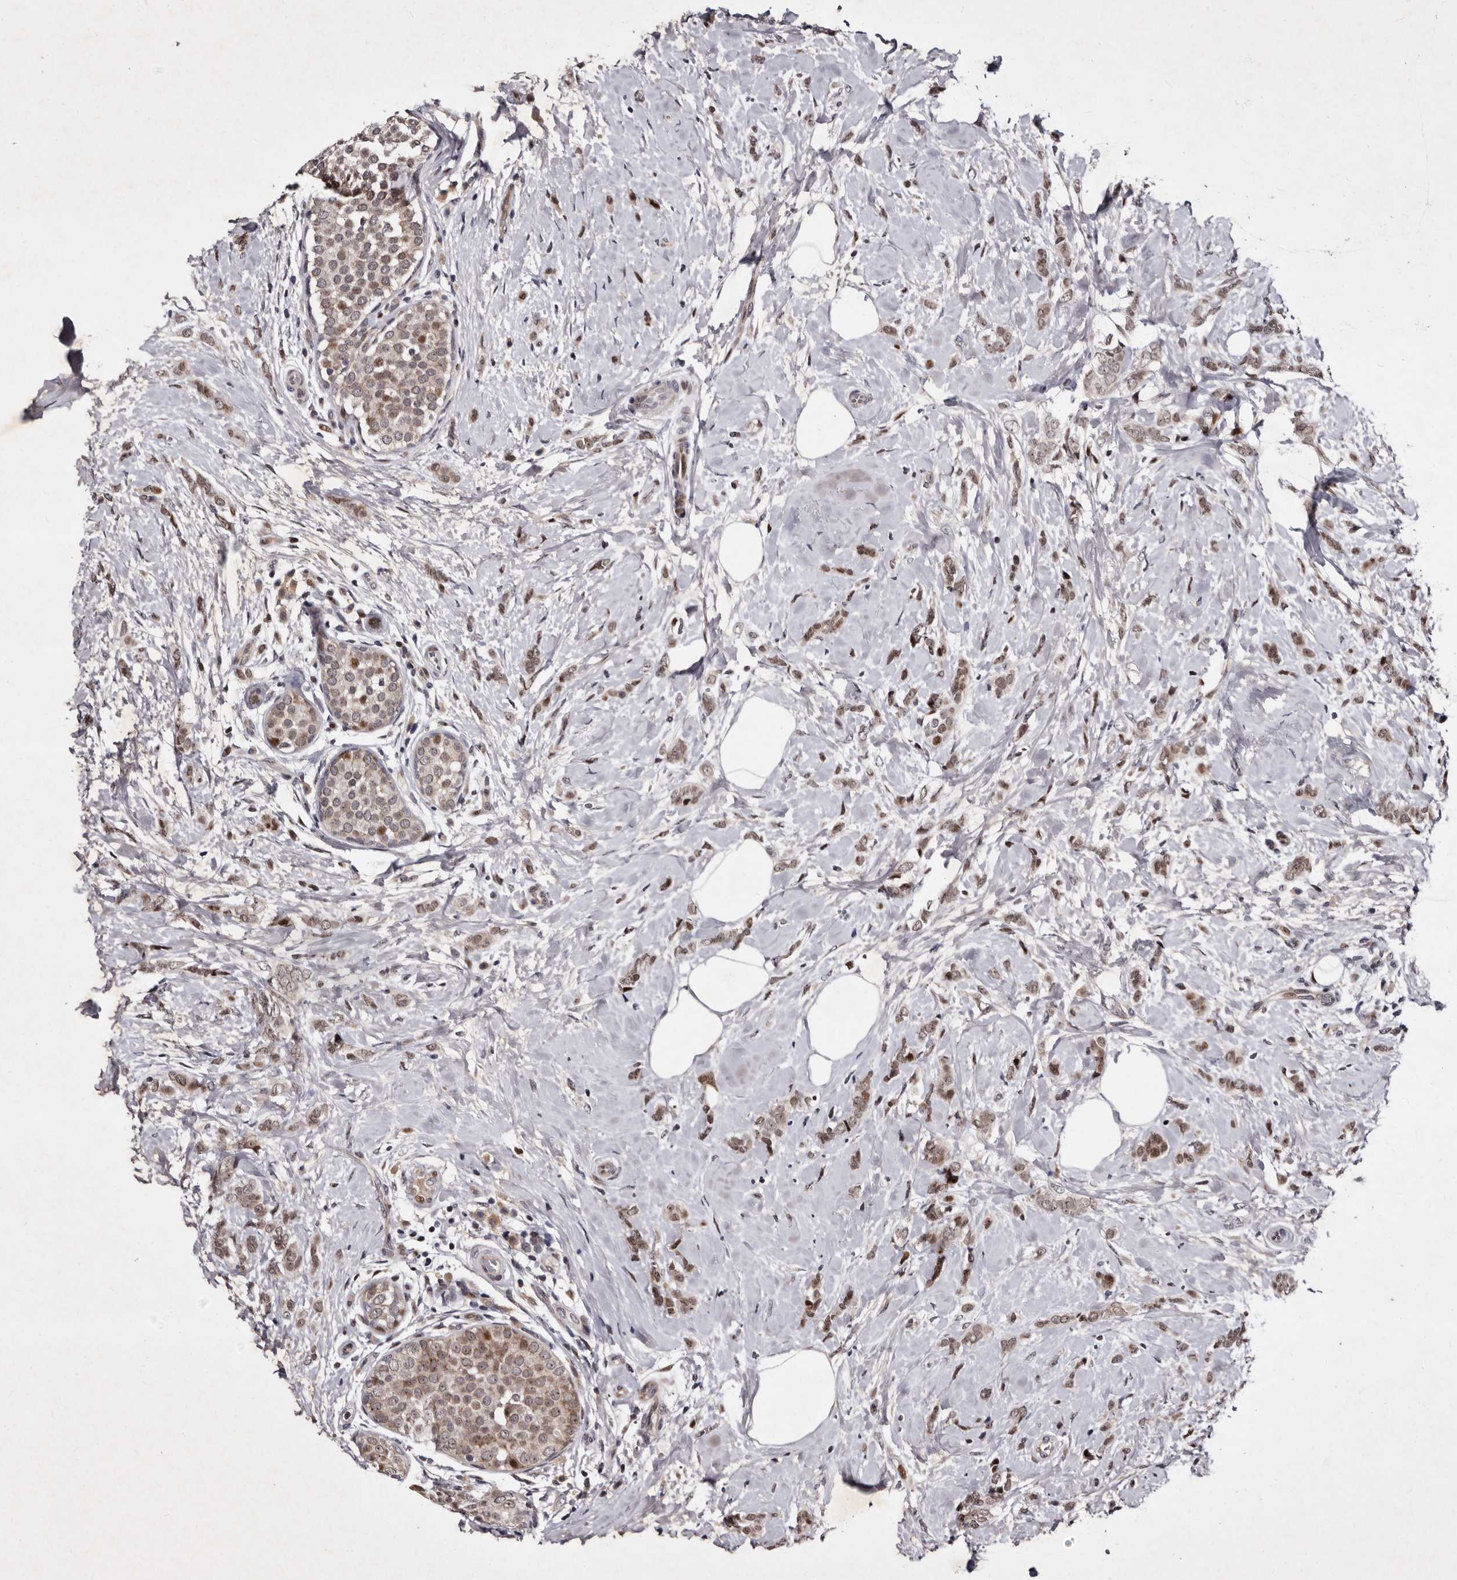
{"staining": {"intensity": "moderate", "quantity": ">75%", "location": "cytoplasmic/membranous,nuclear"}, "tissue": "breast cancer", "cell_type": "Tumor cells", "image_type": "cancer", "snomed": [{"axis": "morphology", "description": "Lobular carcinoma, in situ"}, {"axis": "morphology", "description": "Lobular carcinoma"}, {"axis": "topography", "description": "Breast"}], "caption": "Moderate cytoplasmic/membranous and nuclear positivity is present in approximately >75% of tumor cells in lobular carcinoma (breast). (DAB (3,3'-diaminobenzidine) IHC, brown staining for protein, blue staining for nuclei).", "gene": "TNKS", "patient": {"sex": "female", "age": 41}}